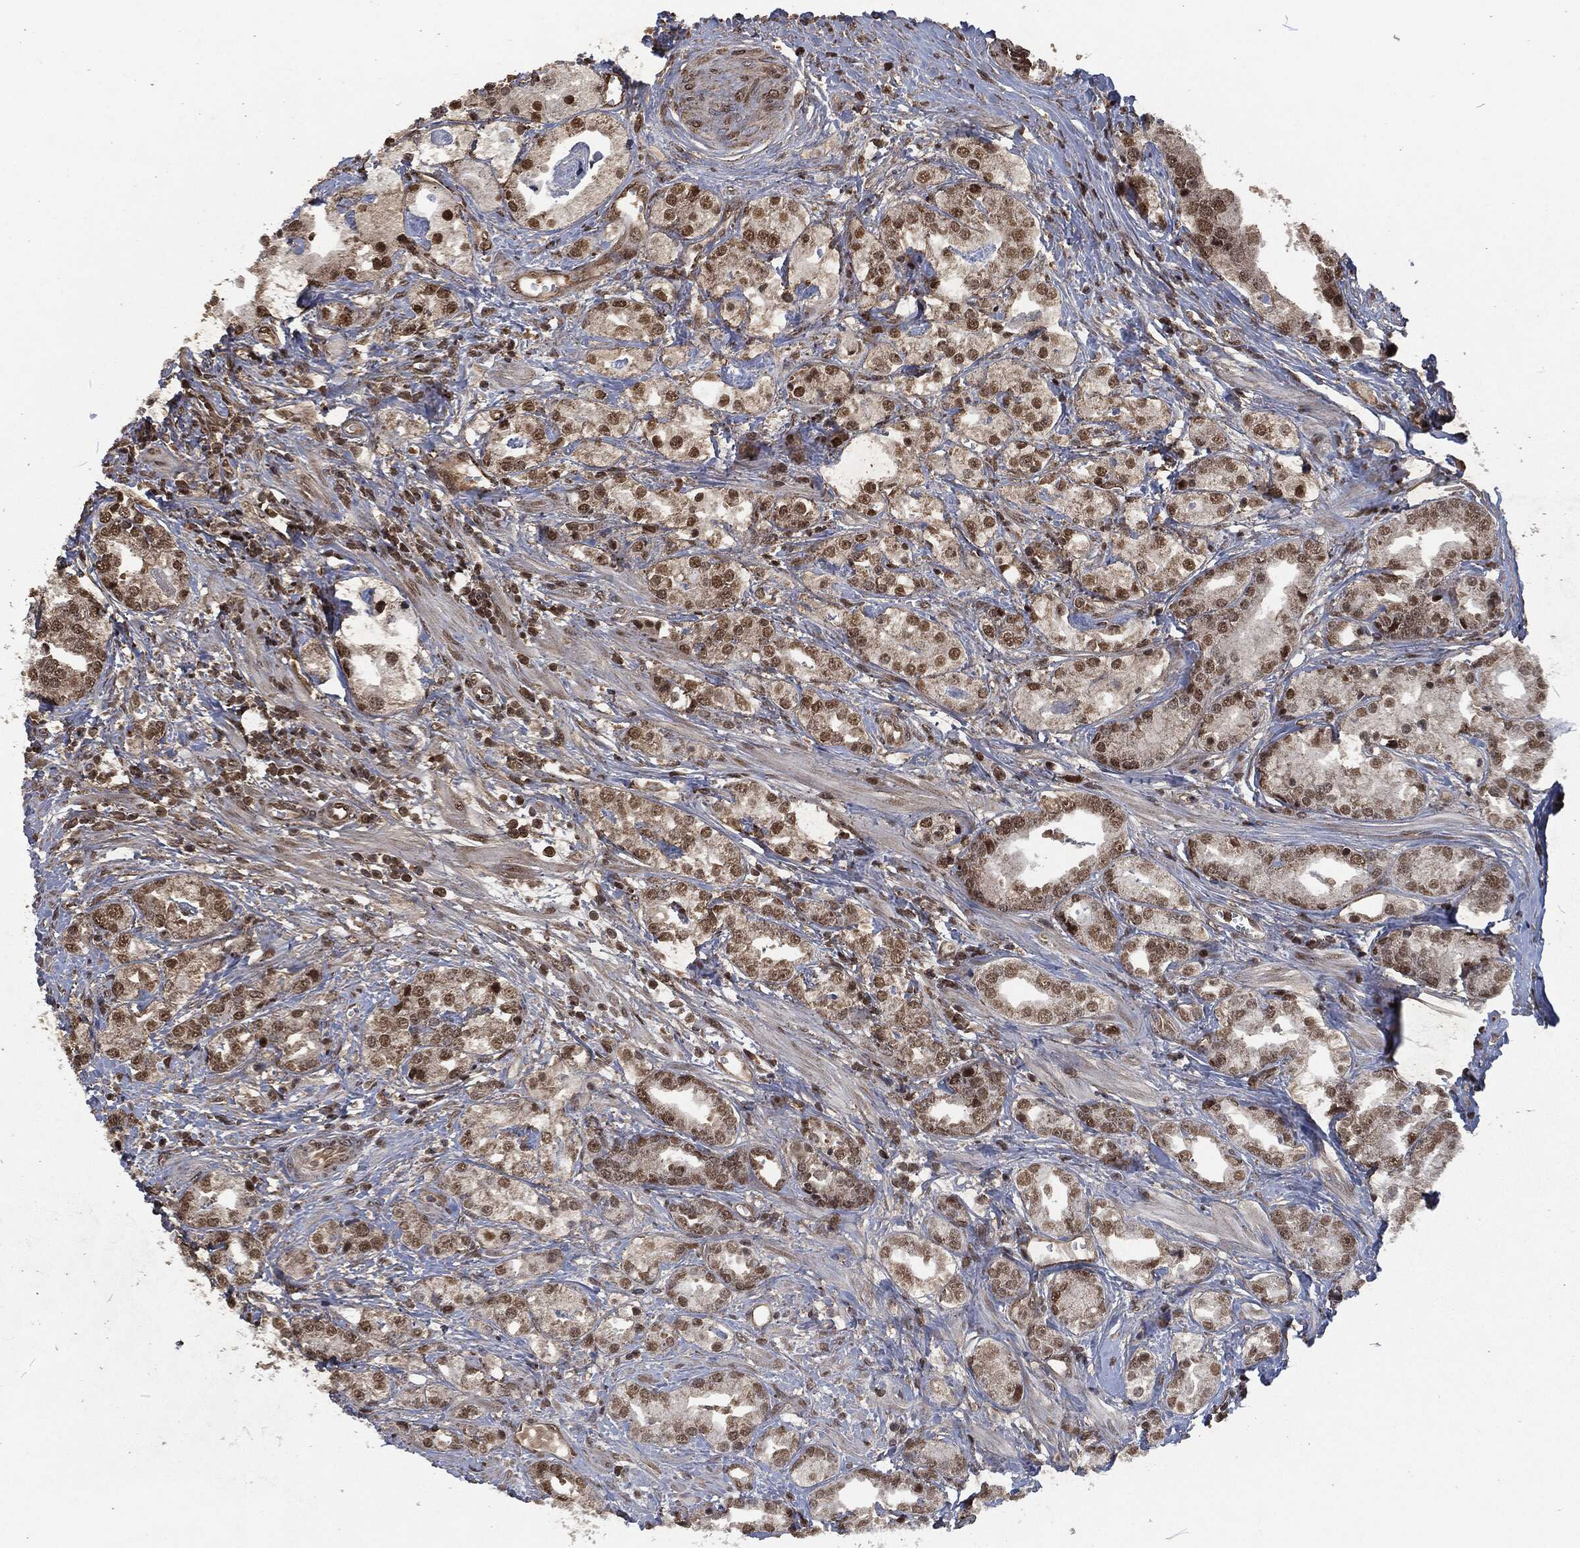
{"staining": {"intensity": "strong", "quantity": "<25%", "location": "nuclear"}, "tissue": "prostate cancer", "cell_type": "Tumor cells", "image_type": "cancer", "snomed": [{"axis": "morphology", "description": "Adenocarcinoma, NOS"}, {"axis": "topography", "description": "Prostate and seminal vesicle, NOS"}, {"axis": "topography", "description": "Prostate"}], "caption": "About <25% of tumor cells in adenocarcinoma (prostate) demonstrate strong nuclear protein expression as visualized by brown immunohistochemical staining.", "gene": "SNAI1", "patient": {"sex": "male", "age": 62}}